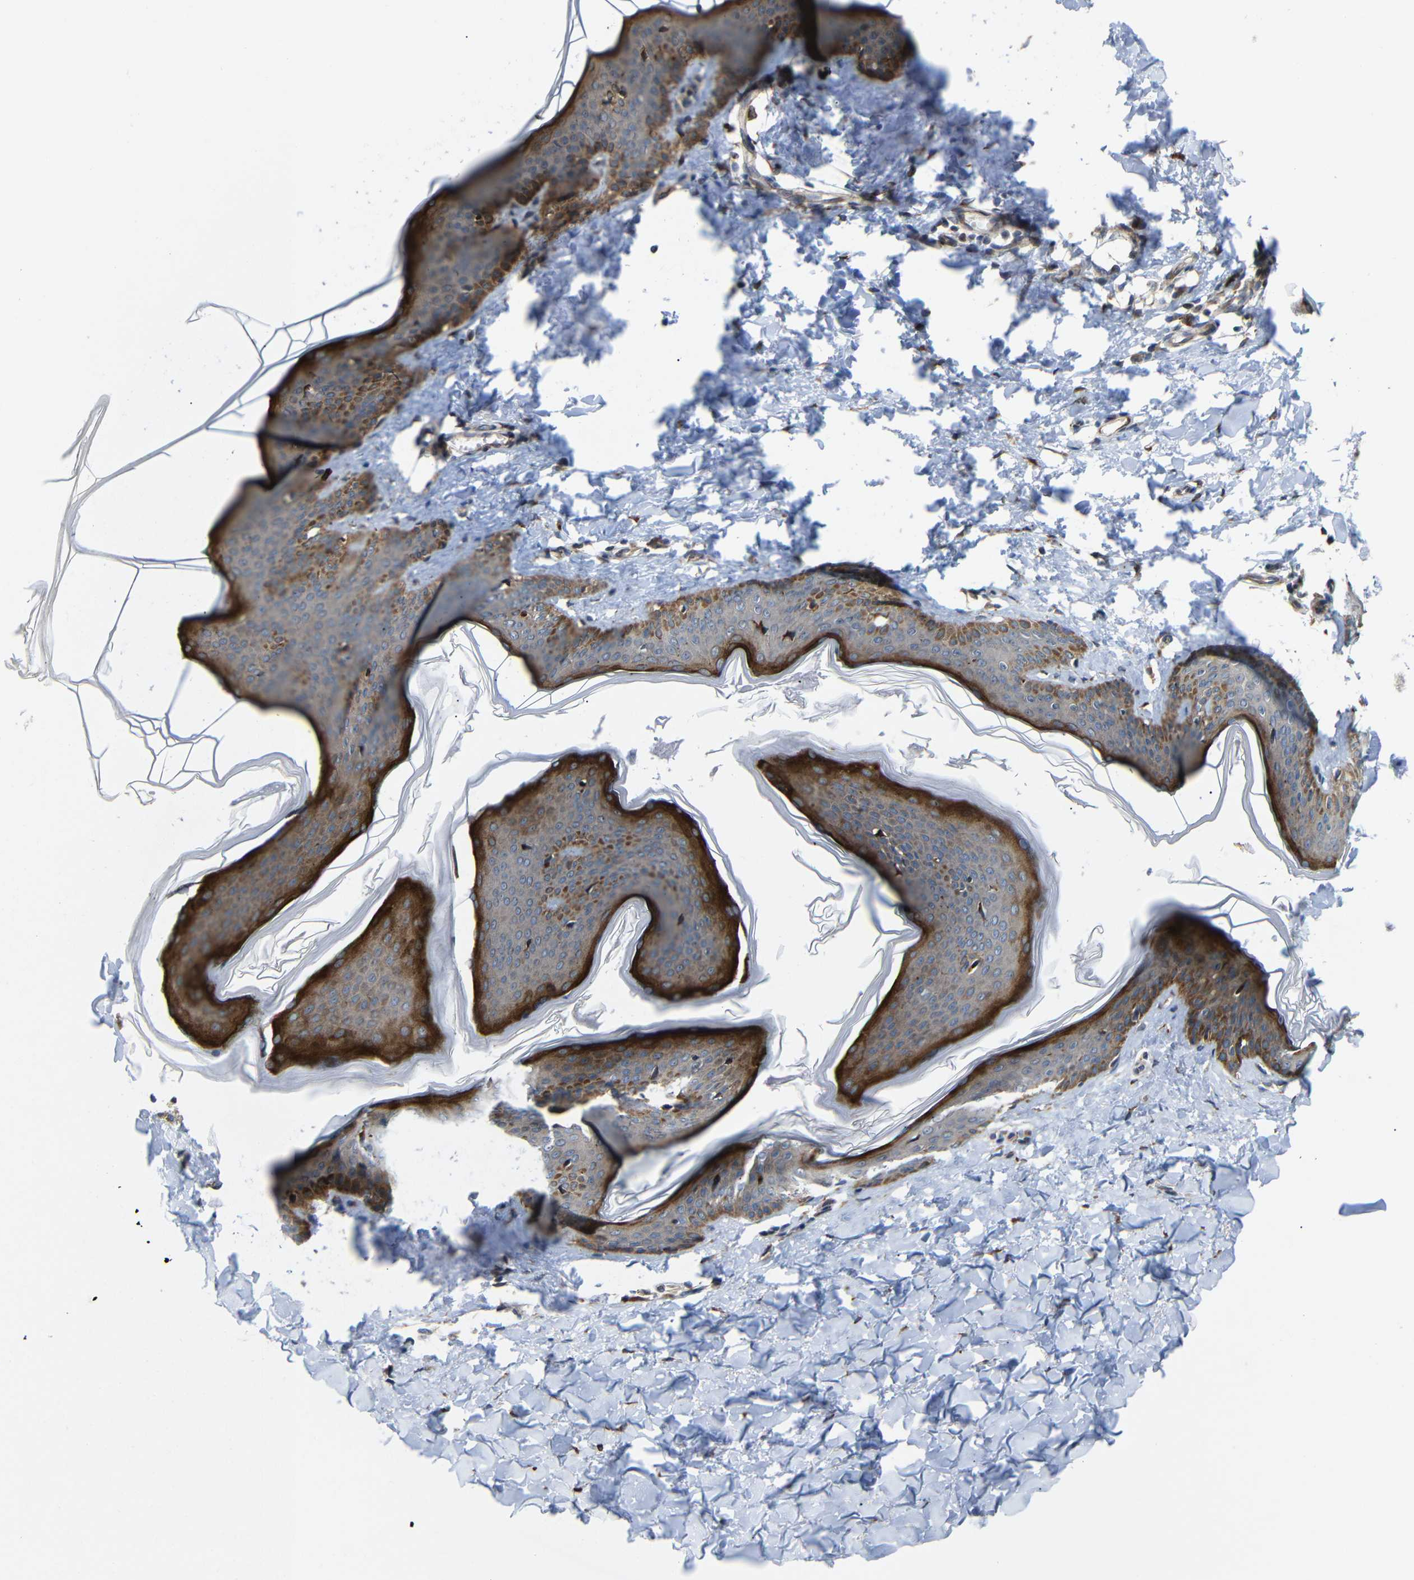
{"staining": {"intensity": "moderate", "quantity": ">75%", "location": "cytoplasmic/membranous"}, "tissue": "skin", "cell_type": "Fibroblasts", "image_type": "normal", "snomed": [{"axis": "morphology", "description": "Normal tissue, NOS"}, {"axis": "topography", "description": "Skin"}], "caption": "Human skin stained with a brown dye shows moderate cytoplasmic/membranous positive positivity in approximately >75% of fibroblasts.", "gene": "P3H2", "patient": {"sex": "female", "age": 17}}